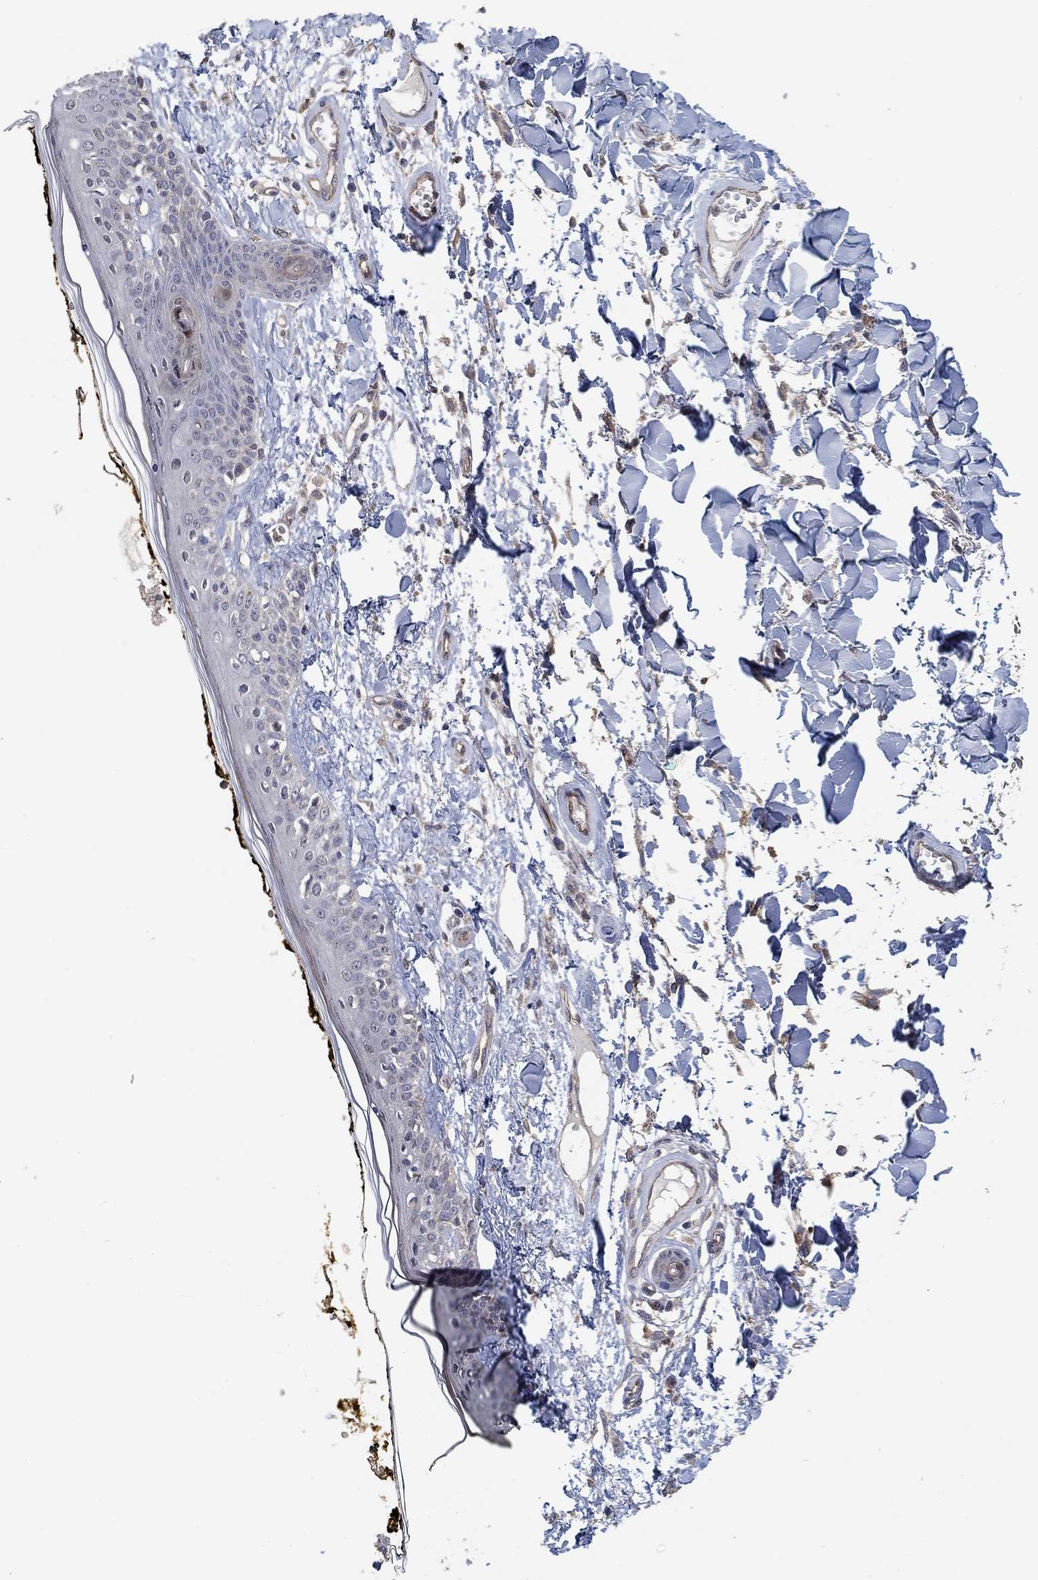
{"staining": {"intensity": "negative", "quantity": "none", "location": "none"}, "tissue": "skin", "cell_type": "Fibroblasts", "image_type": "normal", "snomed": [{"axis": "morphology", "description": "Normal tissue, NOS"}, {"axis": "topography", "description": "Skin"}], "caption": "Immunohistochemistry (IHC) image of benign skin: skin stained with DAB reveals no significant protein staining in fibroblasts.", "gene": "MCUR1", "patient": {"sex": "male", "age": 76}}